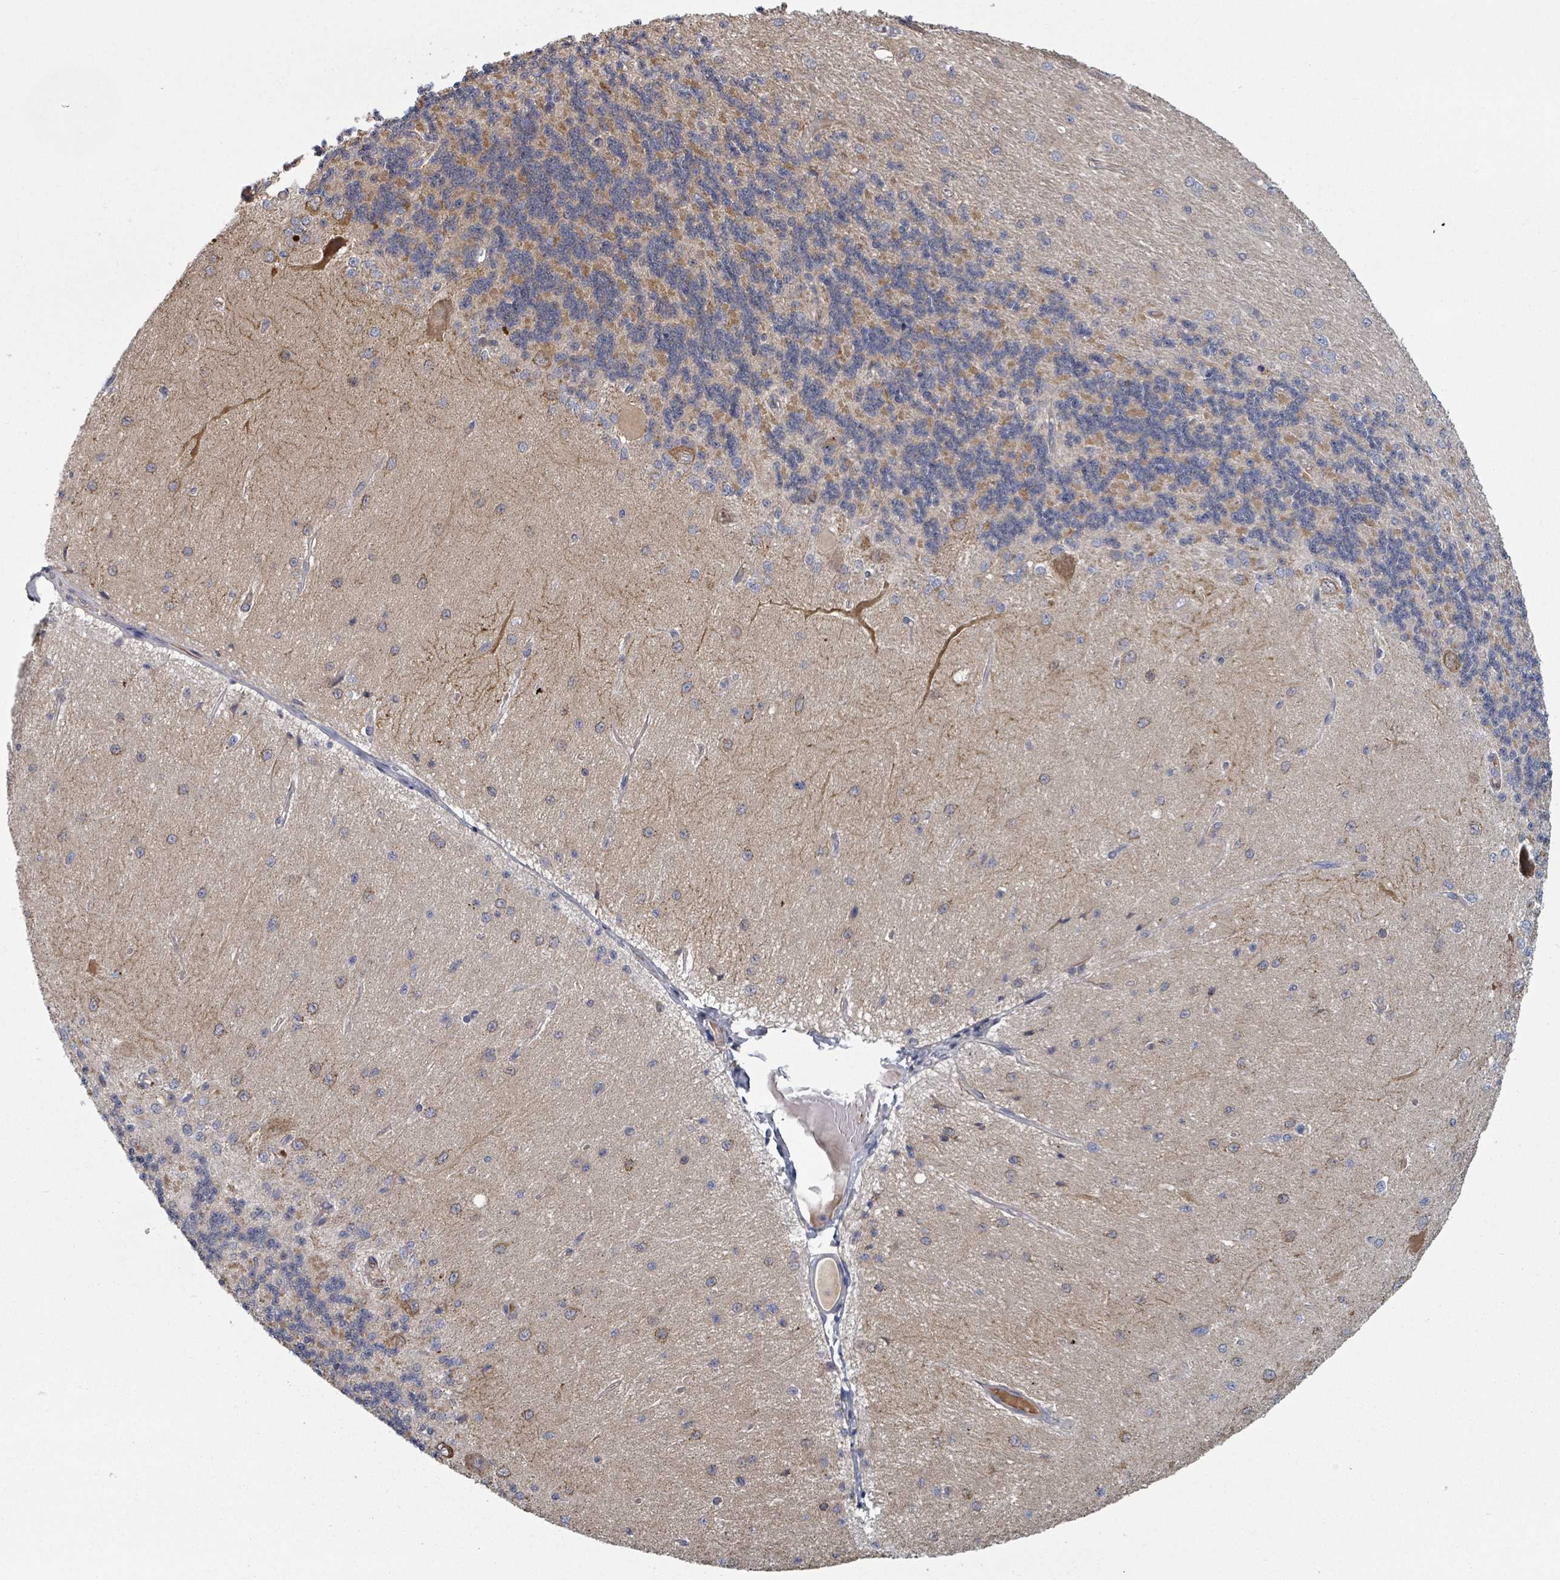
{"staining": {"intensity": "moderate", "quantity": "25%-75%", "location": "cytoplasmic/membranous"}, "tissue": "cerebellum", "cell_type": "Cells in granular layer", "image_type": "normal", "snomed": [{"axis": "morphology", "description": "Normal tissue, NOS"}, {"axis": "topography", "description": "Cerebellum"}], "caption": "Immunohistochemical staining of unremarkable human cerebellum displays moderate cytoplasmic/membranous protein staining in about 25%-75% of cells in granular layer.", "gene": "GABBR1", "patient": {"sex": "female", "age": 29}}